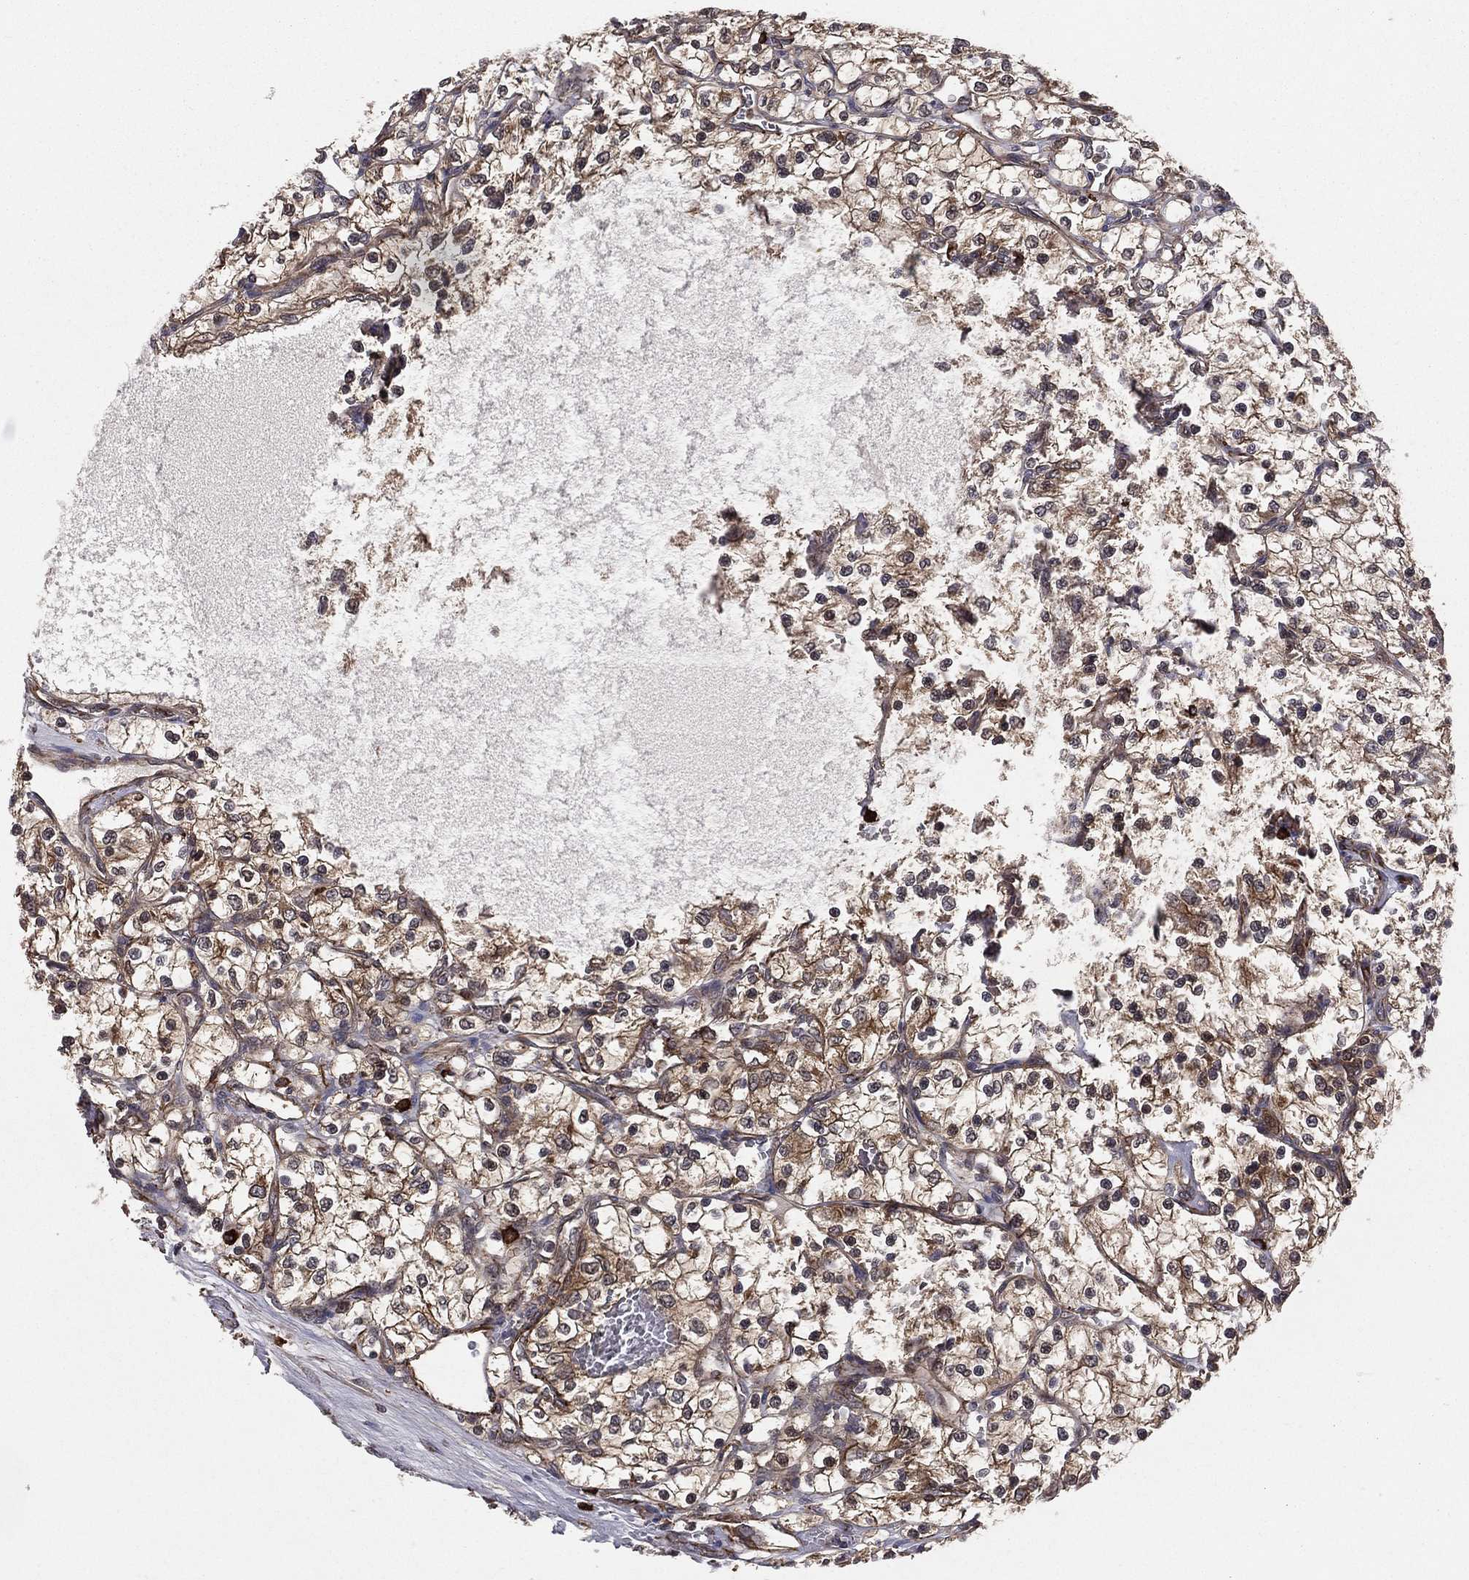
{"staining": {"intensity": "moderate", "quantity": ">75%", "location": "cytoplasmic/membranous"}, "tissue": "renal cancer", "cell_type": "Tumor cells", "image_type": "cancer", "snomed": [{"axis": "morphology", "description": "Adenocarcinoma, NOS"}, {"axis": "topography", "description": "Kidney"}], "caption": "Immunohistochemical staining of renal adenocarcinoma shows moderate cytoplasmic/membranous protein staining in about >75% of tumor cells. (DAB (3,3'-diaminobenzidine) IHC, brown staining for protein, blue staining for nuclei).", "gene": "CERT1", "patient": {"sex": "female", "age": 69}}